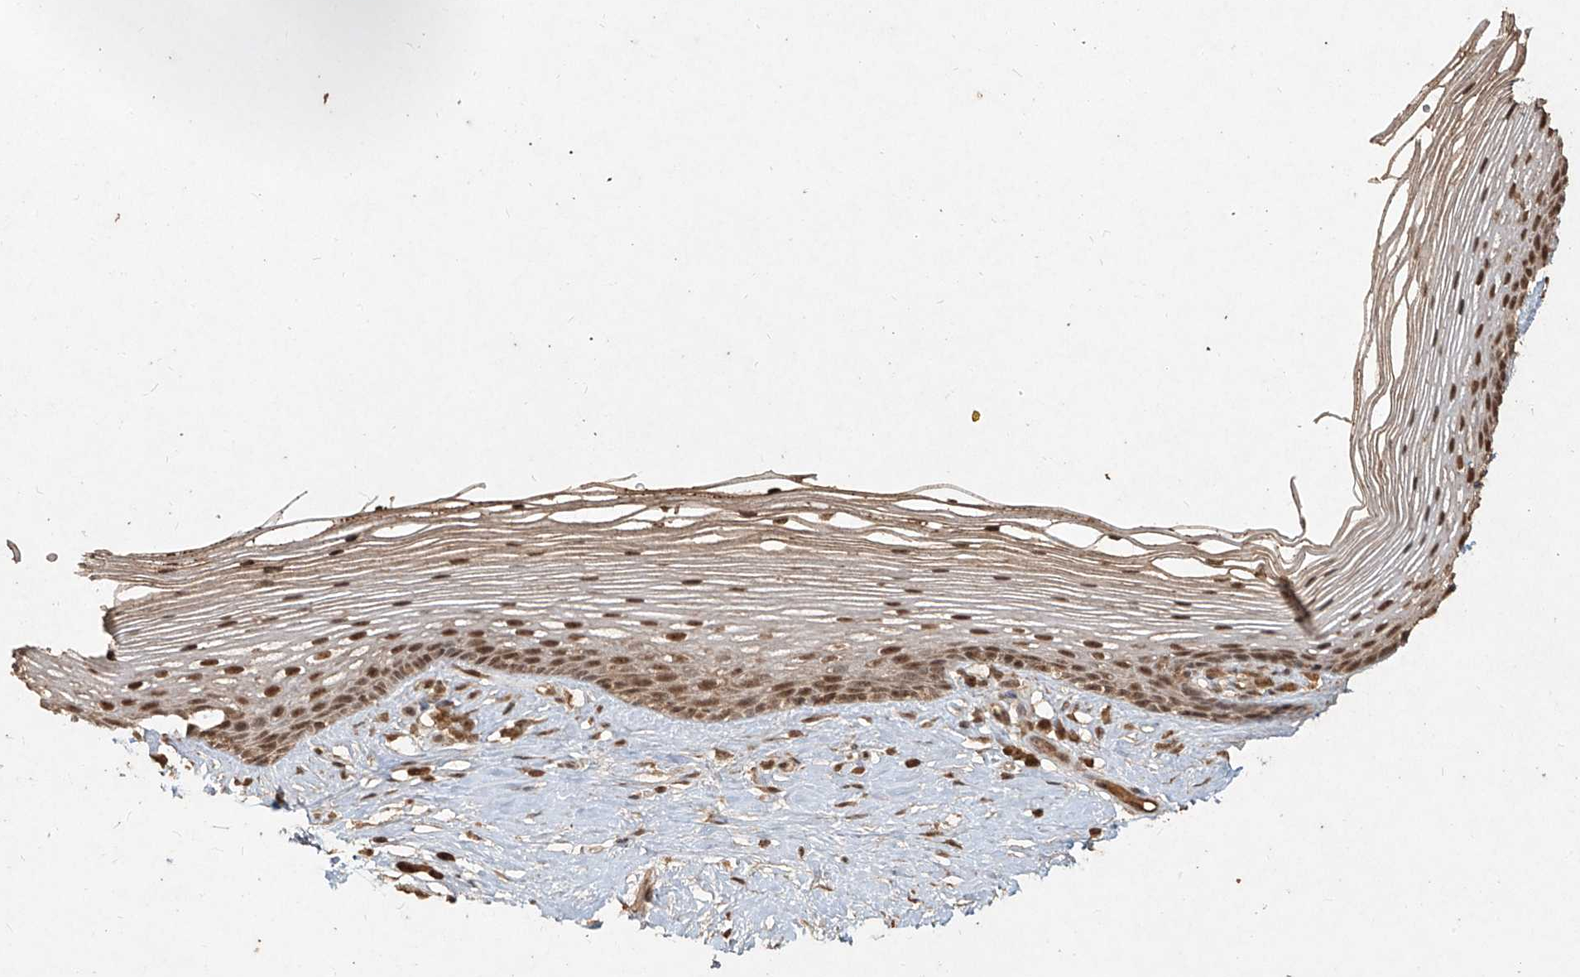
{"staining": {"intensity": "moderate", "quantity": ">75%", "location": "nuclear"}, "tissue": "vagina", "cell_type": "Squamous epithelial cells", "image_type": "normal", "snomed": [{"axis": "morphology", "description": "Normal tissue, NOS"}, {"axis": "topography", "description": "Vagina"}], "caption": "The photomicrograph displays immunohistochemical staining of unremarkable vagina. There is moderate nuclear expression is seen in approximately >75% of squamous epithelial cells.", "gene": "UBE2K", "patient": {"sex": "female", "age": 46}}